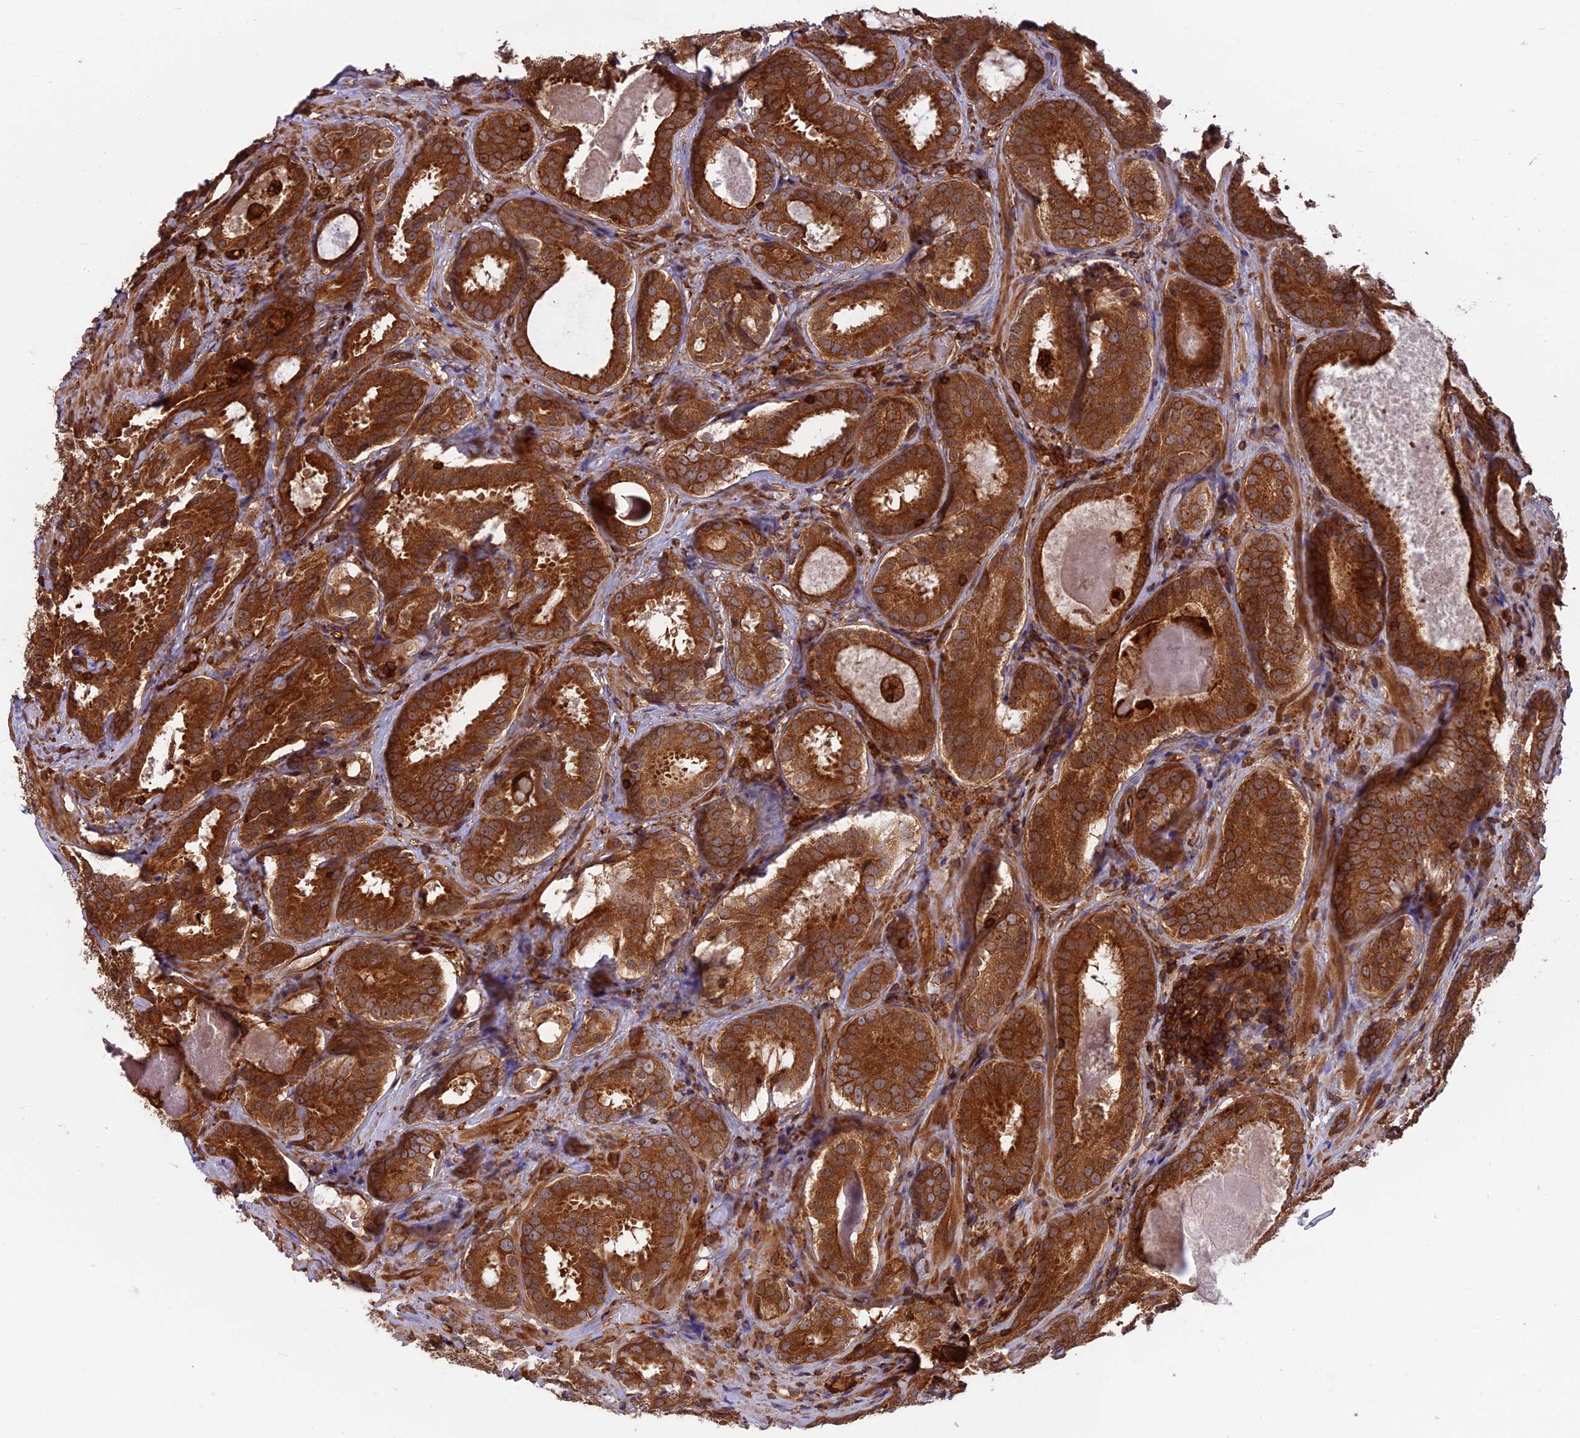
{"staining": {"intensity": "strong", "quantity": ">75%", "location": "cytoplasmic/membranous"}, "tissue": "prostate cancer", "cell_type": "Tumor cells", "image_type": "cancer", "snomed": [{"axis": "morphology", "description": "Adenocarcinoma, High grade"}, {"axis": "topography", "description": "Prostate"}], "caption": "Adenocarcinoma (high-grade) (prostate) stained for a protein (brown) reveals strong cytoplasmic/membranous positive staining in about >75% of tumor cells.", "gene": "WDR1", "patient": {"sex": "male", "age": 57}}